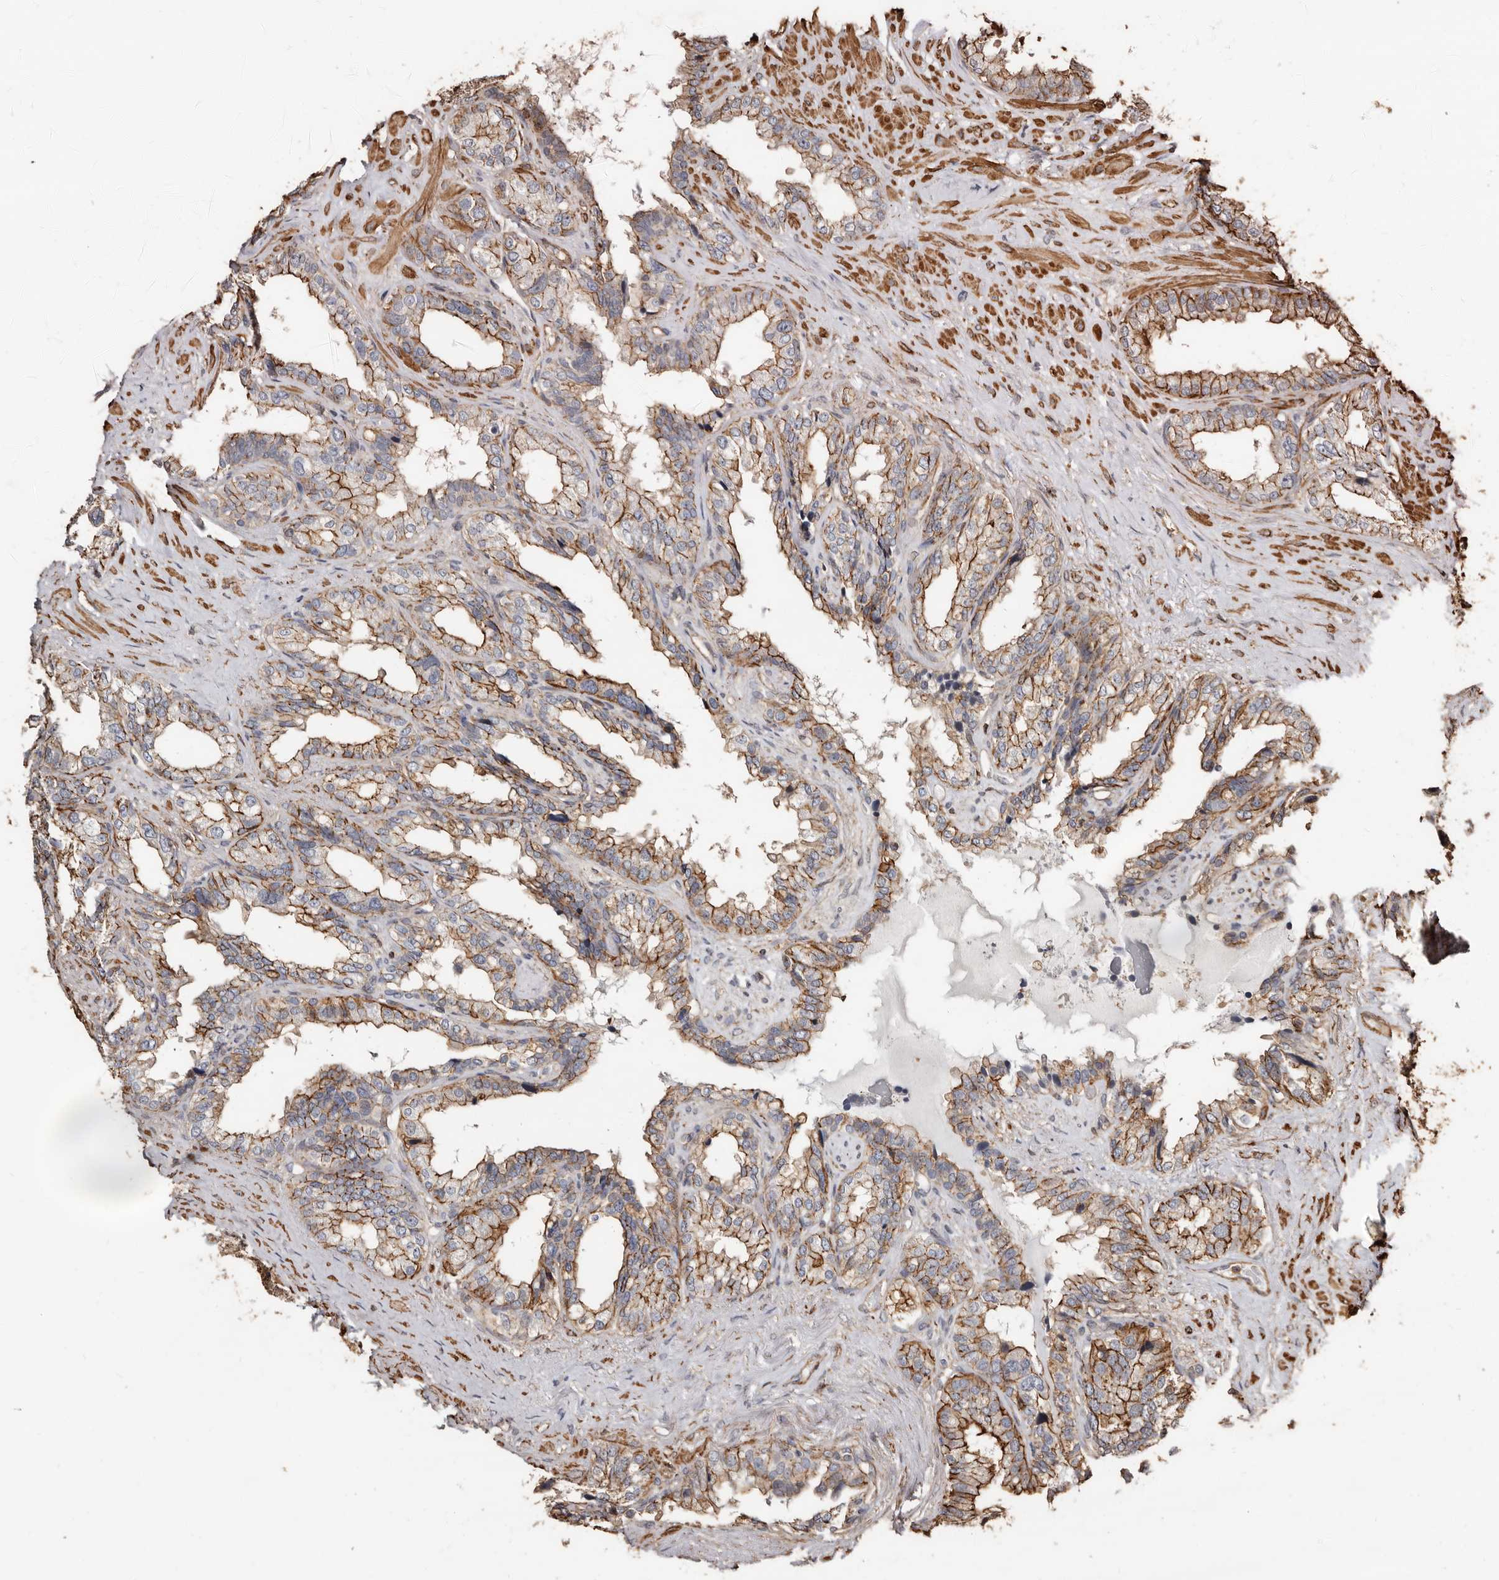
{"staining": {"intensity": "moderate", "quantity": ">75%", "location": "cytoplasmic/membranous"}, "tissue": "seminal vesicle", "cell_type": "Glandular cells", "image_type": "normal", "snomed": [{"axis": "morphology", "description": "Normal tissue, NOS"}, {"axis": "topography", "description": "Seminal veicle"}], "caption": "About >75% of glandular cells in normal human seminal vesicle show moderate cytoplasmic/membranous protein positivity as visualized by brown immunohistochemical staining.", "gene": "GSK3A", "patient": {"sex": "male", "age": 80}}